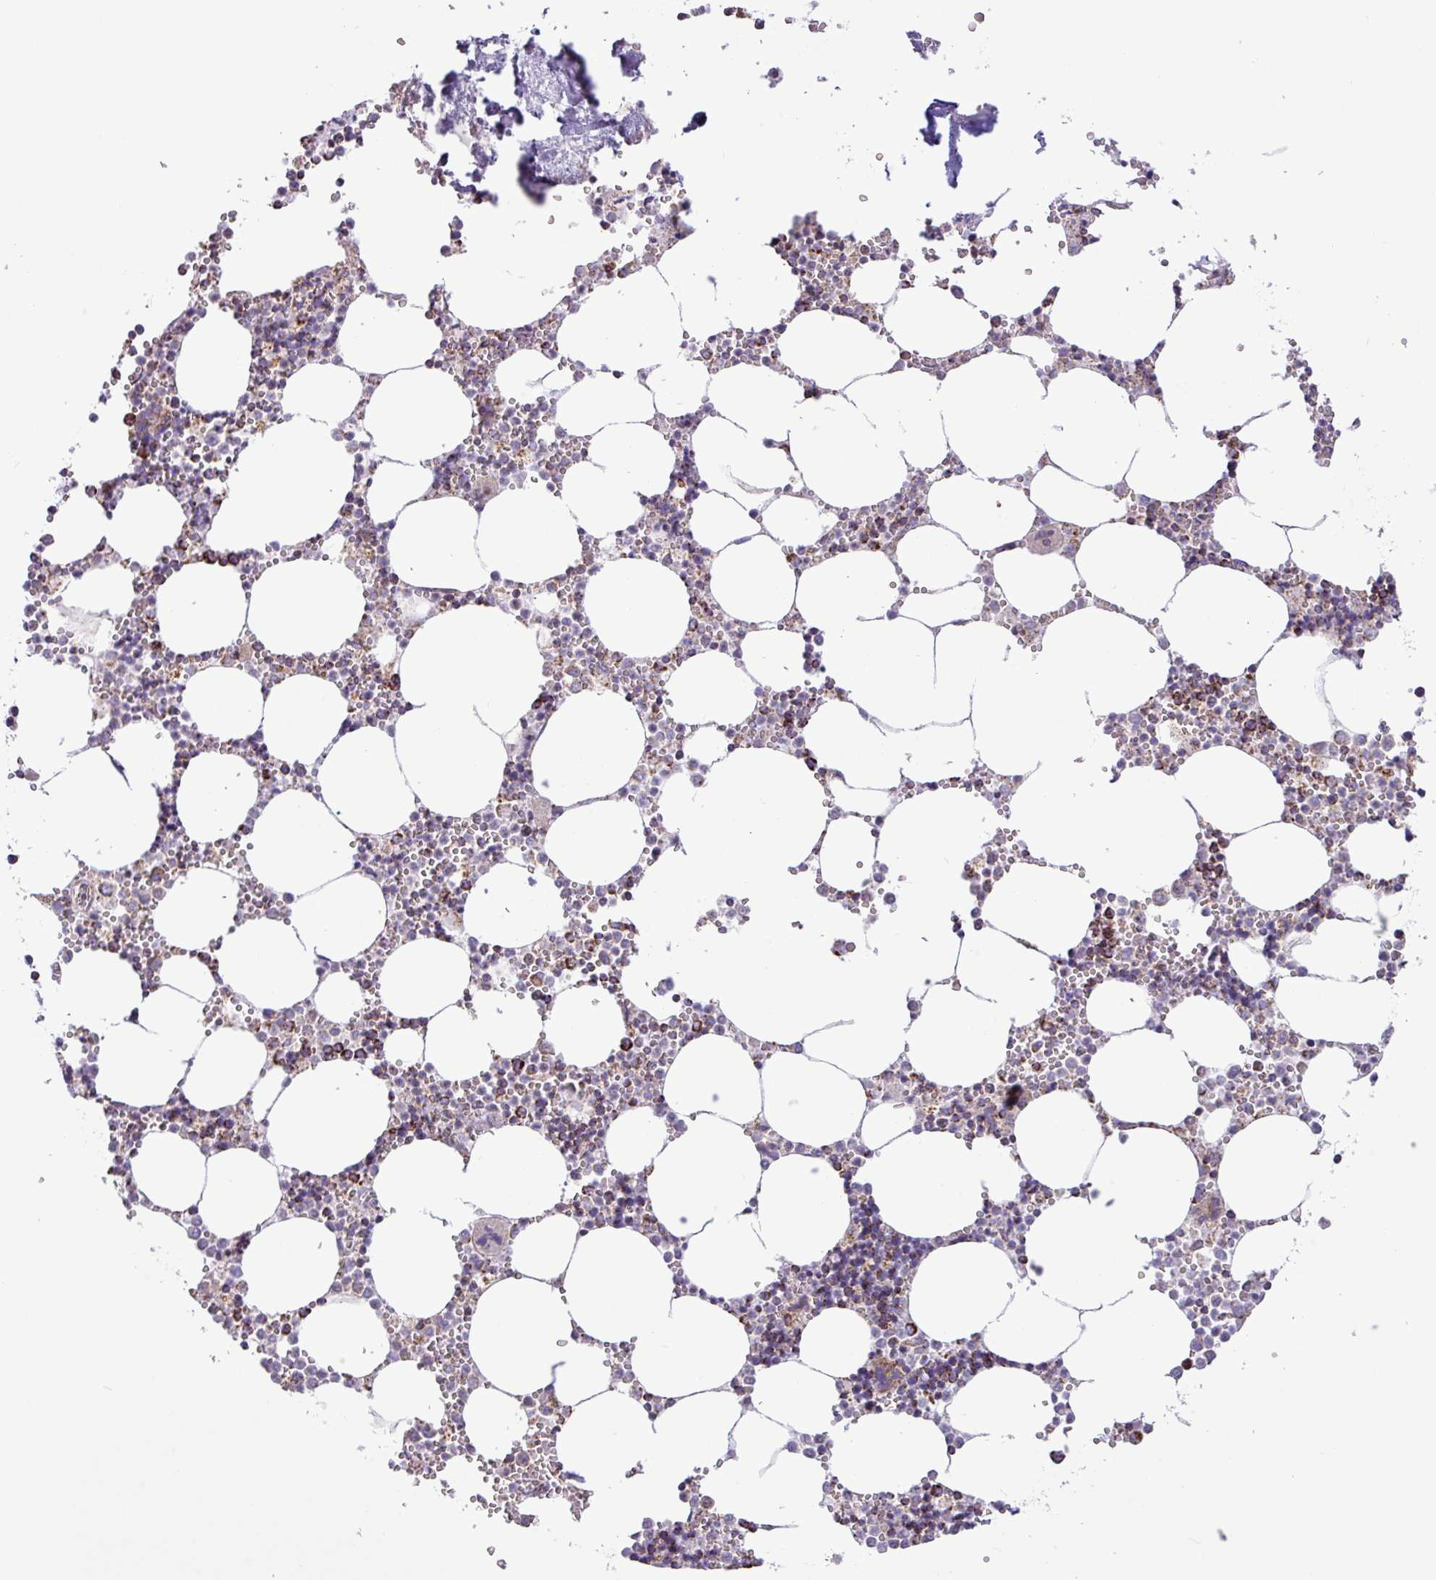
{"staining": {"intensity": "moderate", "quantity": "25%-75%", "location": "cytoplasmic/membranous"}, "tissue": "bone marrow", "cell_type": "Hematopoietic cells", "image_type": "normal", "snomed": [{"axis": "morphology", "description": "Normal tissue, NOS"}, {"axis": "topography", "description": "Bone marrow"}], "caption": "Moderate cytoplasmic/membranous positivity for a protein is identified in about 25%-75% of hematopoietic cells of unremarkable bone marrow using immunohistochemistry (IHC).", "gene": "RTL3", "patient": {"sex": "male", "age": 54}}